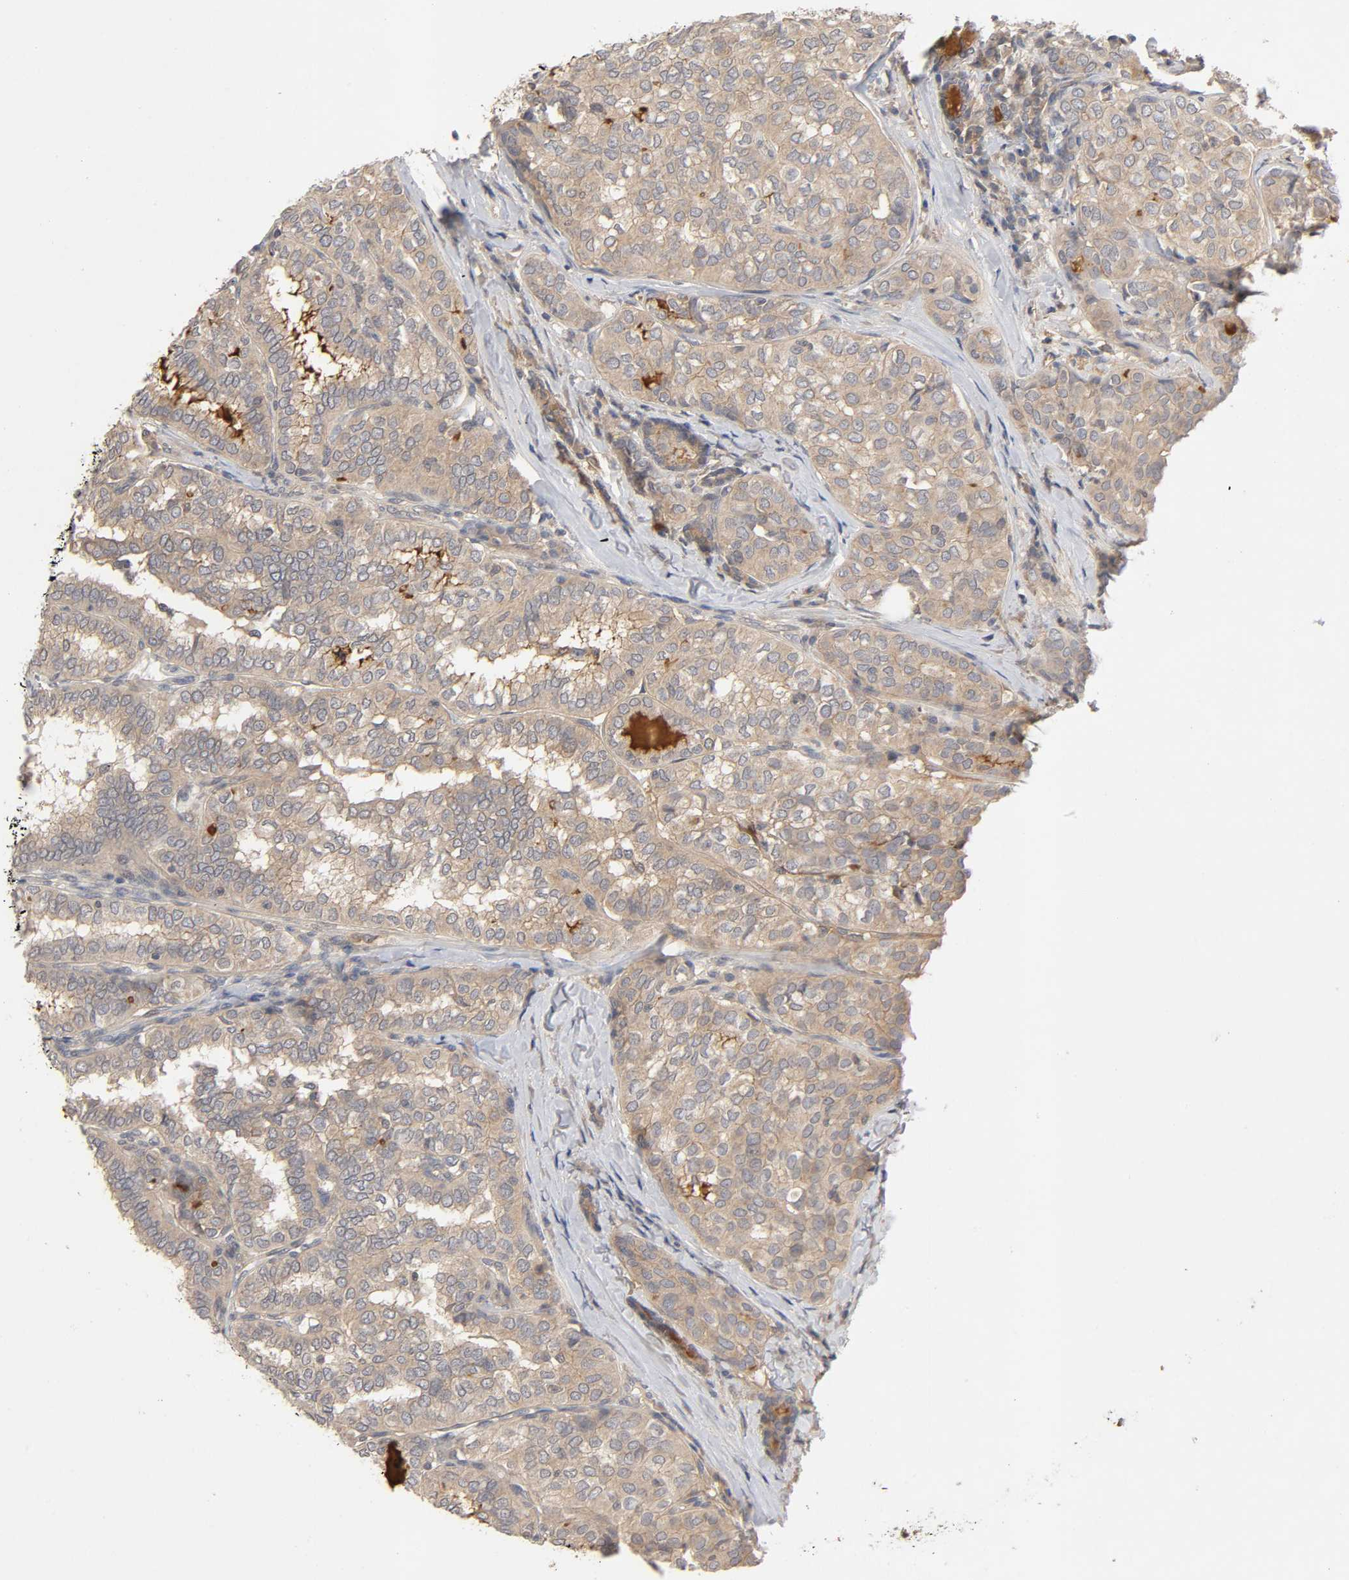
{"staining": {"intensity": "moderate", "quantity": ">75%", "location": "cytoplasmic/membranous"}, "tissue": "thyroid cancer", "cell_type": "Tumor cells", "image_type": "cancer", "snomed": [{"axis": "morphology", "description": "Papillary adenocarcinoma, NOS"}, {"axis": "topography", "description": "Thyroid gland"}], "caption": "Thyroid cancer (papillary adenocarcinoma) stained with a protein marker shows moderate staining in tumor cells.", "gene": "CPB2", "patient": {"sex": "female", "age": 30}}